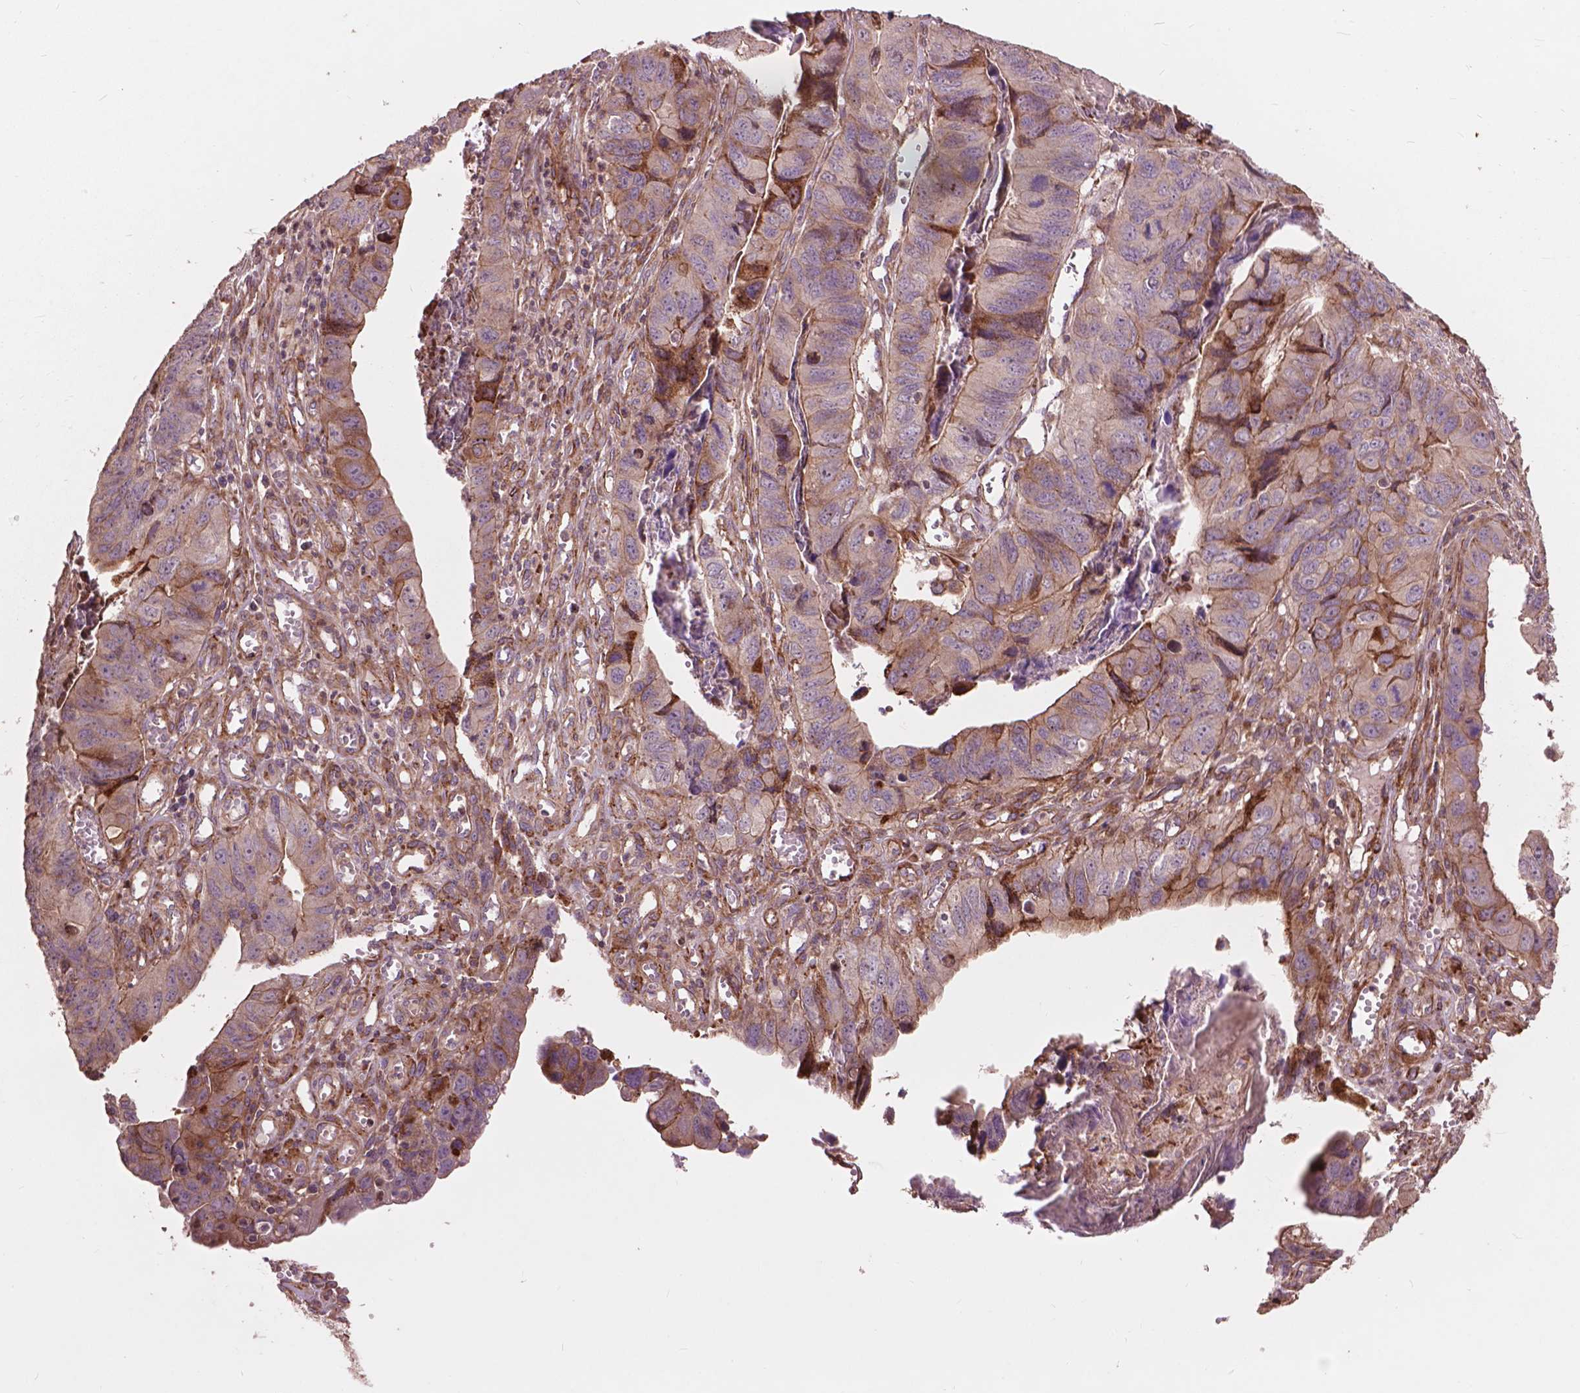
{"staining": {"intensity": "moderate", "quantity": "25%-75%", "location": "cytoplasmic/membranous"}, "tissue": "stomach cancer", "cell_type": "Tumor cells", "image_type": "cancer", "snomed": [{"axis": "morphology", "description": "Adenocarcinoma, NOS"}, {"axis": "topography", "description": "Stomach, lower"}], "caption": "Approximately 25%-75% of tumor cells in human stomach cancer (adenocarcinoma) exhibit moderate cytoplasmic/membranous protein expression as visualized by brown immunohistochemical staining.", "gene": "FNIP1", "patient": {"sex": "male", "age": 77}}